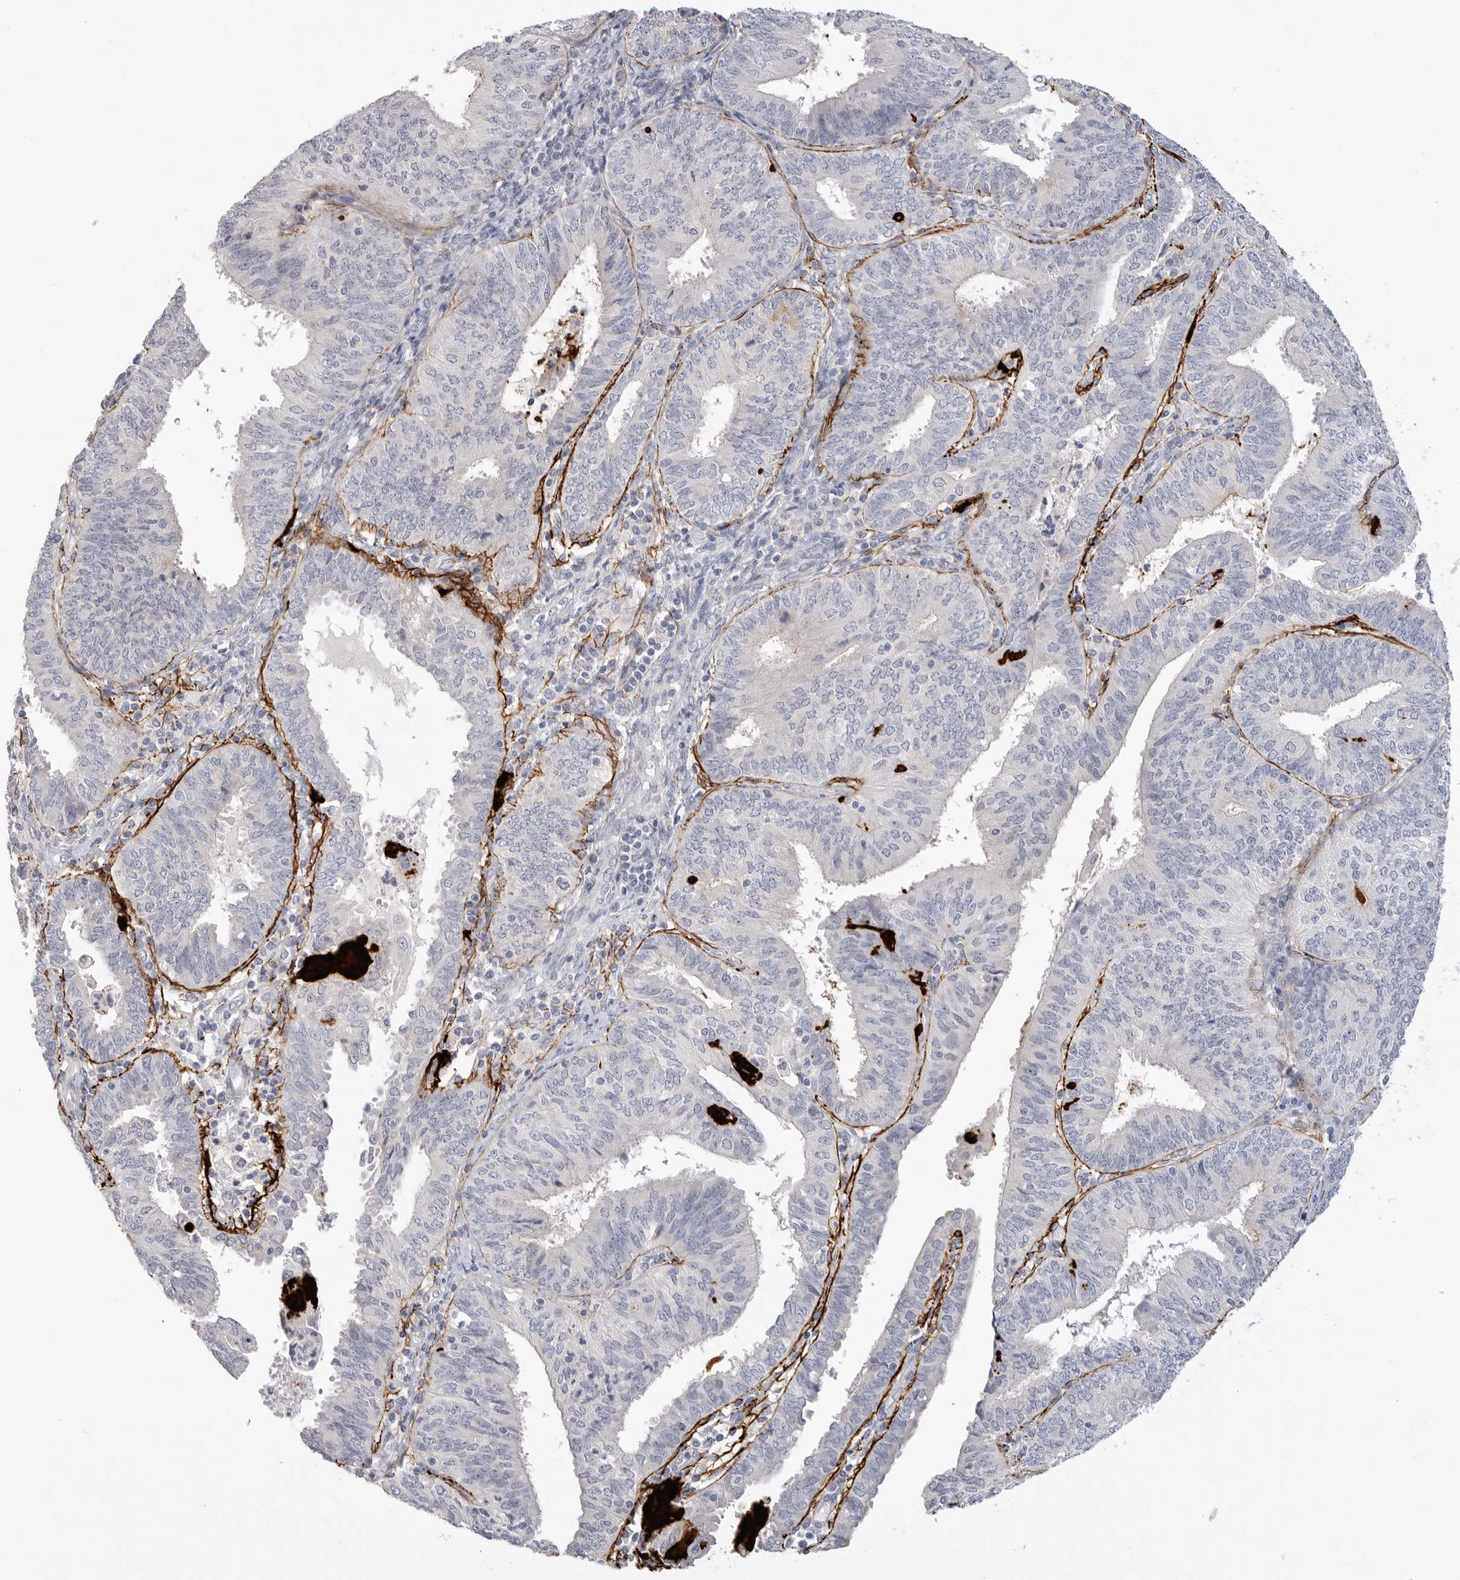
{"staining": {"intensity": "negative", "quantity": "none", "location": "none"}, "tissue": "endometrial cancer", "cell_type": "Tumor cells", "image_type": "cancer", "snomed": [{"axis": "morphology", "description": "Adenocarcinoma, NOS"}, {"axis": "topography", "description": "Endometrium"}], "caption": "Protein analysis of adenocarcinoma (endometrial) exhibits no significant expression in tumor cells. (DAB (3,3'-diaminobenzidine) immunohistochemistry, high magnification).", "gene": "FBN2", "patient": {"sex": "female", "age": 58}}